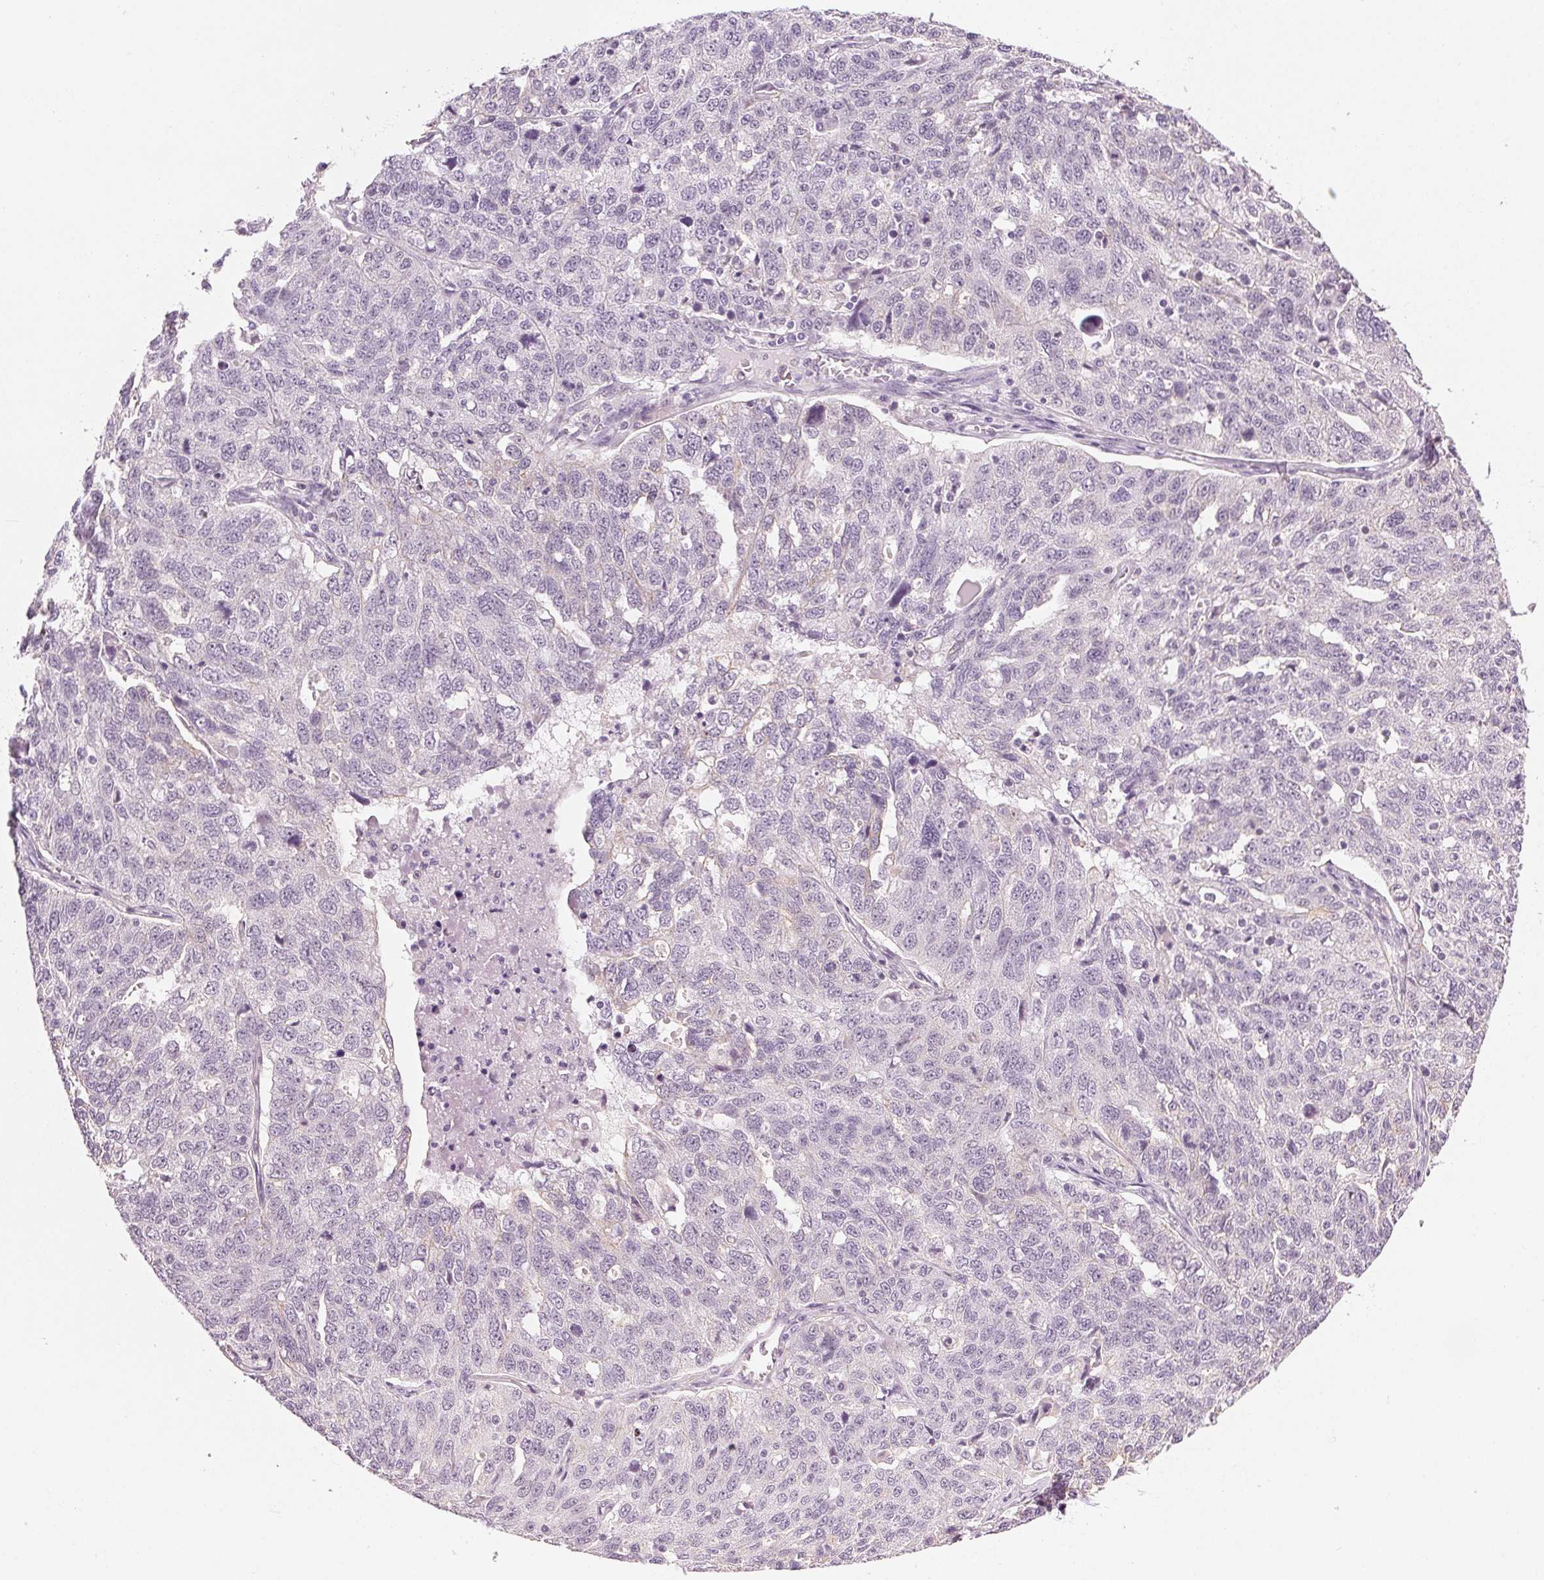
{"staining": {"intensity": "negative", "quantity": "none", "location": "none"}, "tissue": "ovarian cancer", "cell_type": "Tumor cells", "image_type": "cancer", "snomed": [{"axis": "morphology", "description": "Cystadenocarcinoma, serous, NOS"}, {"axis": "topography", "description": "Ovary"}], "caption": "DAB (3,3'-diaminobenzidine) immunohistochemical staining of human serous cystadenocarcinoma (ovarian) shows no significant expression in tumor cells. The staining was performed using DAB (3,3'-diaminobenzidine) to visualize the protein expression in brown, while the nuclei were stained in blue with hematoxylin (Magnification: 20x).", "gene": "AIF1L", "patient": {"sex": "female", "age": 71}}